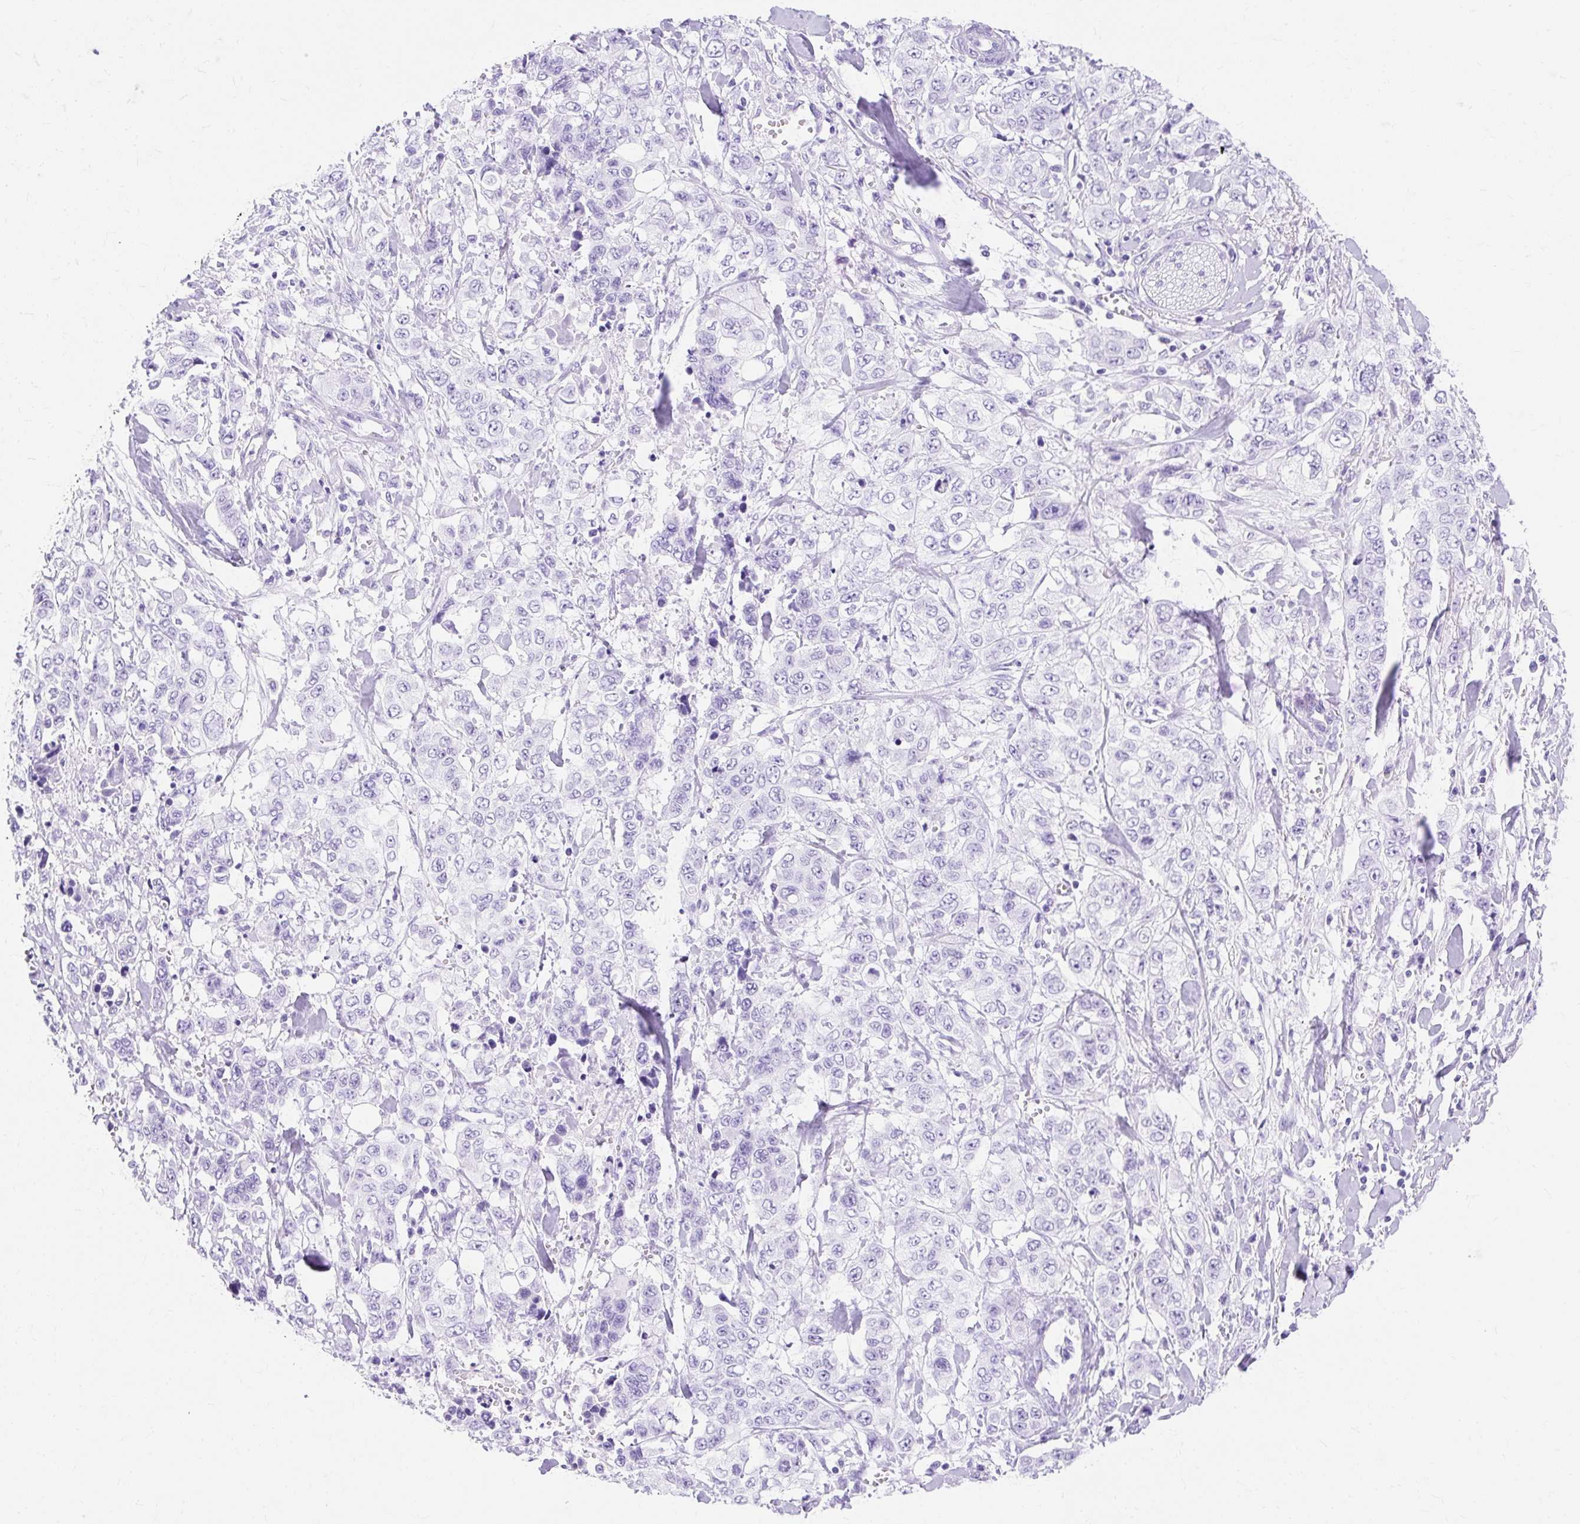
{"staining": {"intensity": "negative", "quantity": "none", "location": "none"}, "tissue": "stomach cancer", "cell_type": "Tumor cells", "image_type": "cancer", "snomed": [{"axis": "morphology", "description": "Adenocarcinoma, NOS"}, {"axis": "topography", "description": "Stomach, upper"}], "caption": "Immunohistochemistry (IHC) histopathology image of human adenocarcinoma (stomach) stained for a protein (brown), which displays no positivity in tumor cells.", "gene": "MBP", "patient": {"sex": "male", "age": 62}}